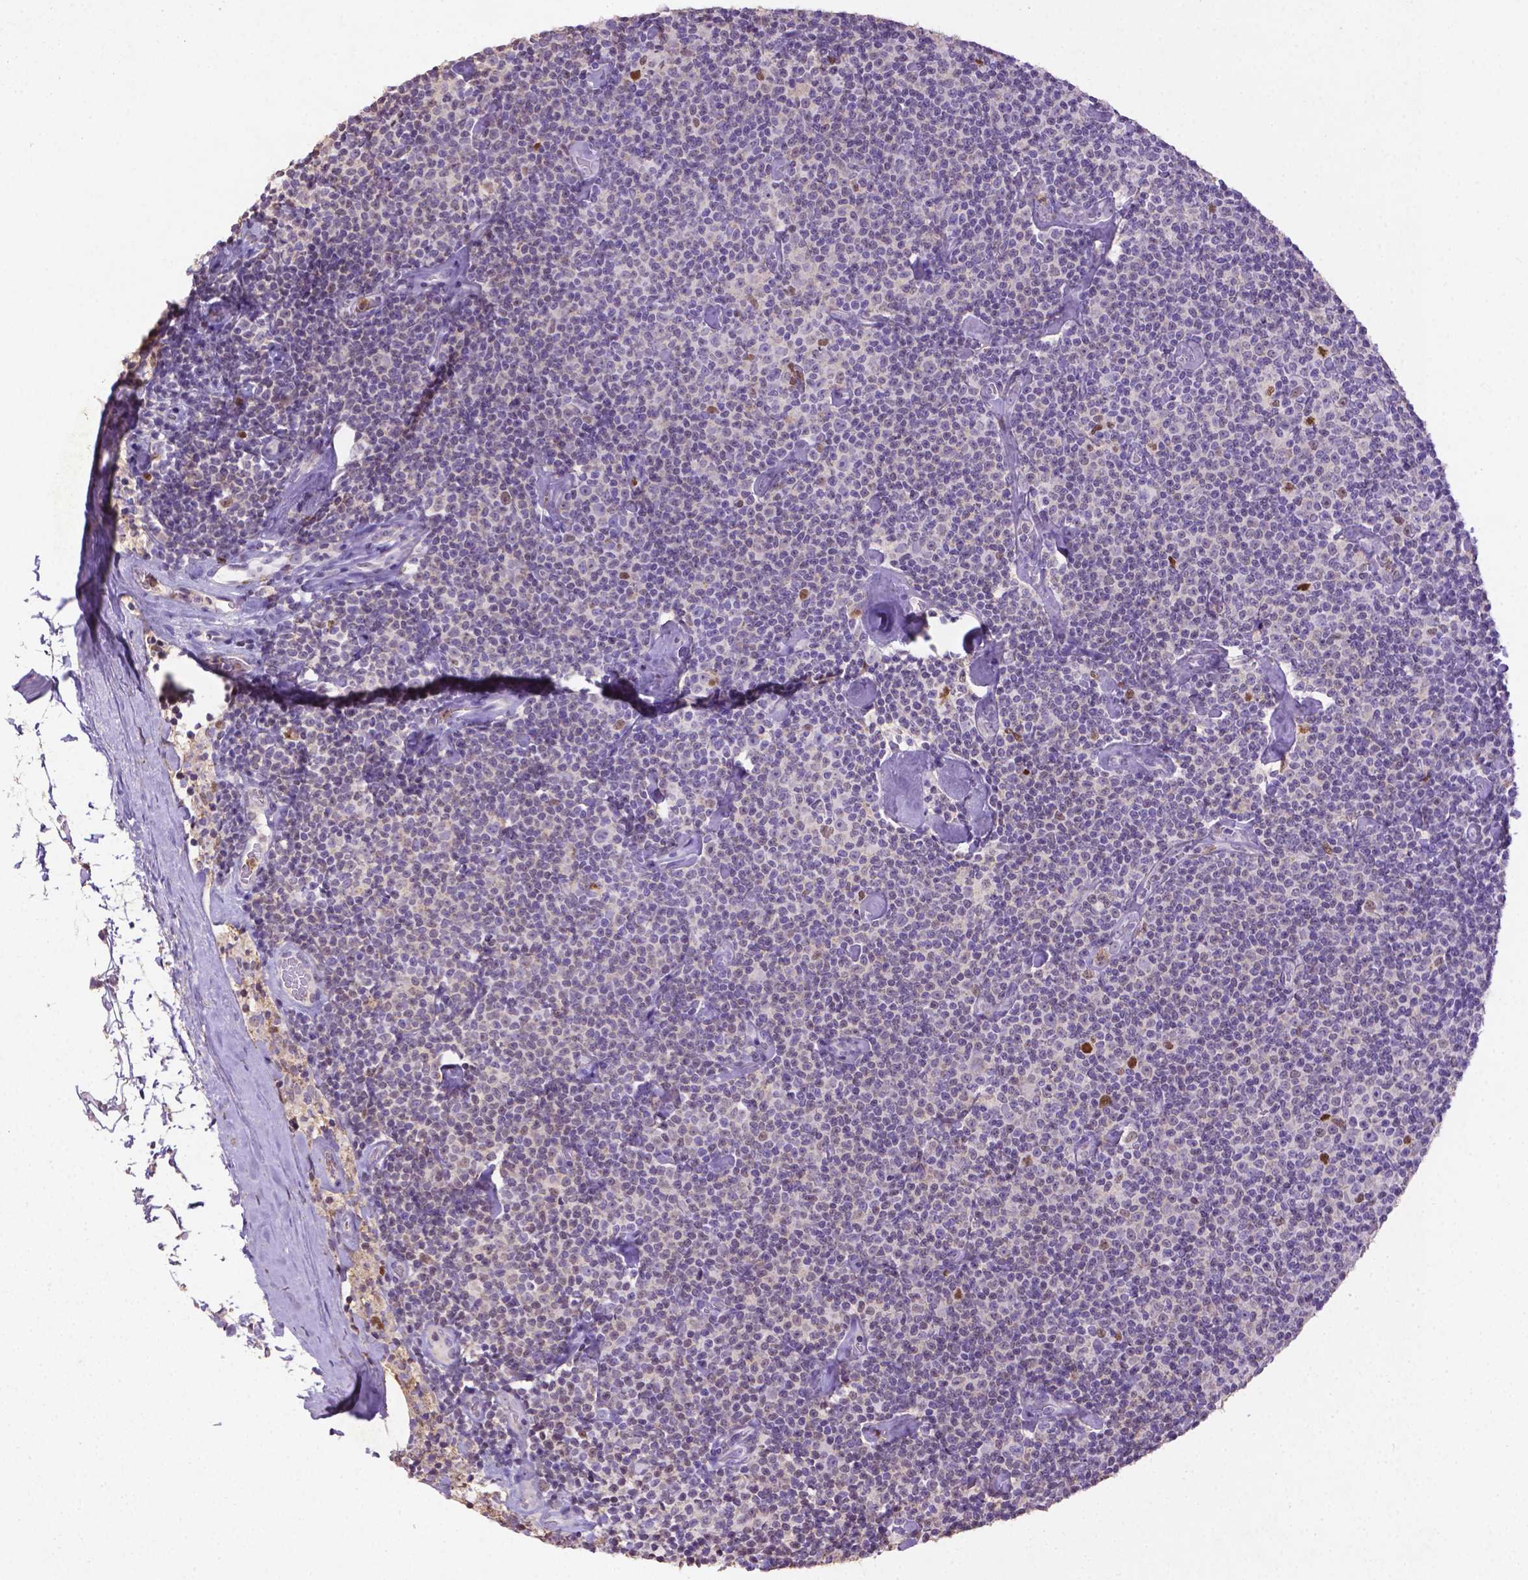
{"staining": {"intensity": "negative", "quantity": "none", "location": "none"}, "tissue": "lymphoma", "cell_type": "Tumor cells", "image_type": "cancer", "snomed": [{"axis": "morphology", "description": "Malignant lymphoma, non-Hodgkin's type, Low grade"}, {"axis": "topography", "description": "Lymph node"}], "caption": "This is an immunohistochemistry histopathology image of lymphoma. There is no staining in tumor cells.", "gene": "CDKN1A", "patient": {"sex": "male", "age": 81}}